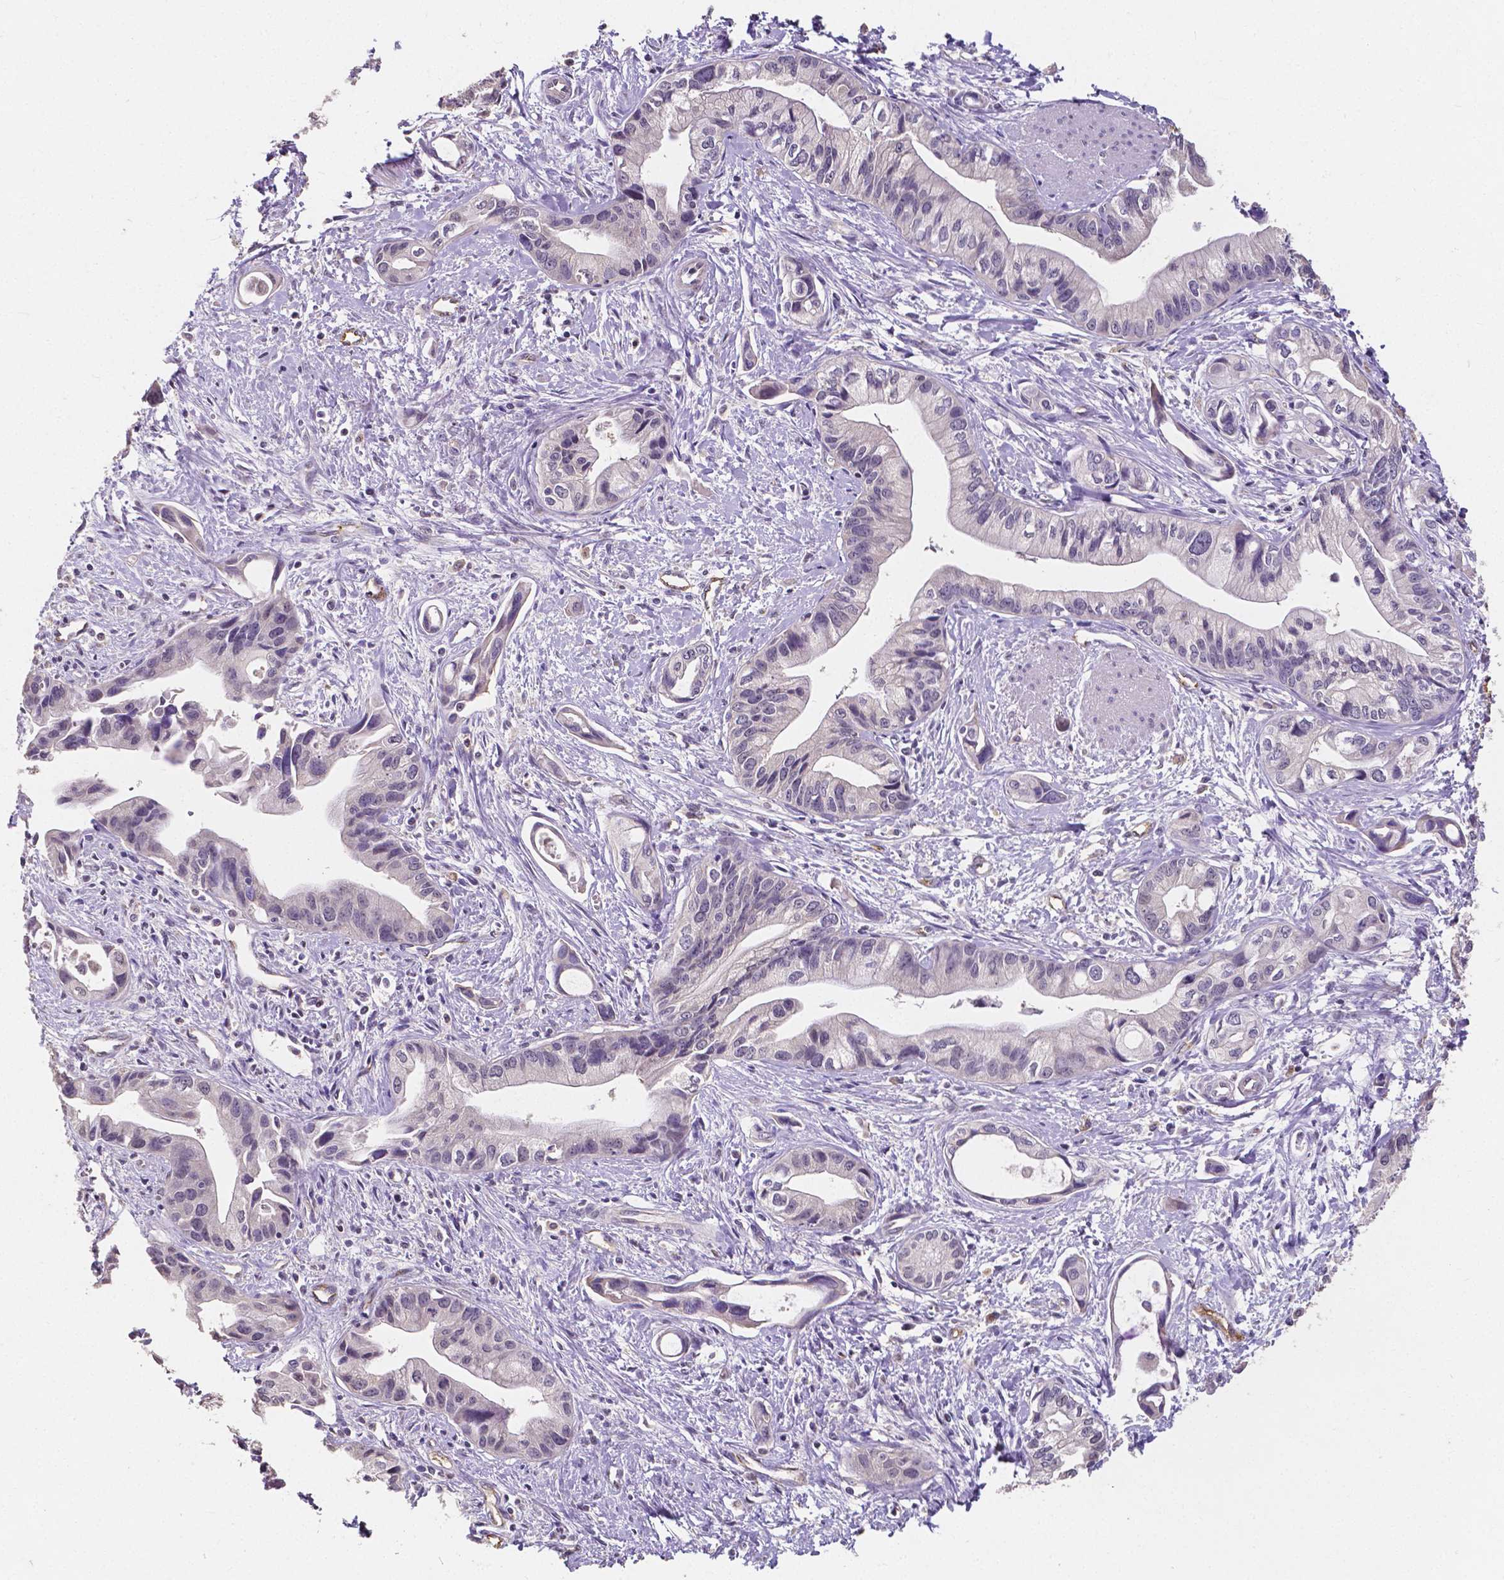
{"staining": {"intensity": "negative", "quantity": "none", "location": "none"}, "tissue": "pancreatic cancer", "cell_type": "Tumor cells", "image_type": "cancer", "snomed": [{"axis": "morphology", "description": "Adenocarcinoma, NOS"}, {"axis": "topography", "description": "Pancreas"}], "caption": "Tumor cells are negative for protein expression in human pancreatic adenocarcinoma. (DAB (3,3'-diaminobenzidine) immunohistochemistry (IHC) visualized using brightfield microscopy, high magnification).", "gene": "ELAVL2", "patient": {"sex": "female", "age": 61}}